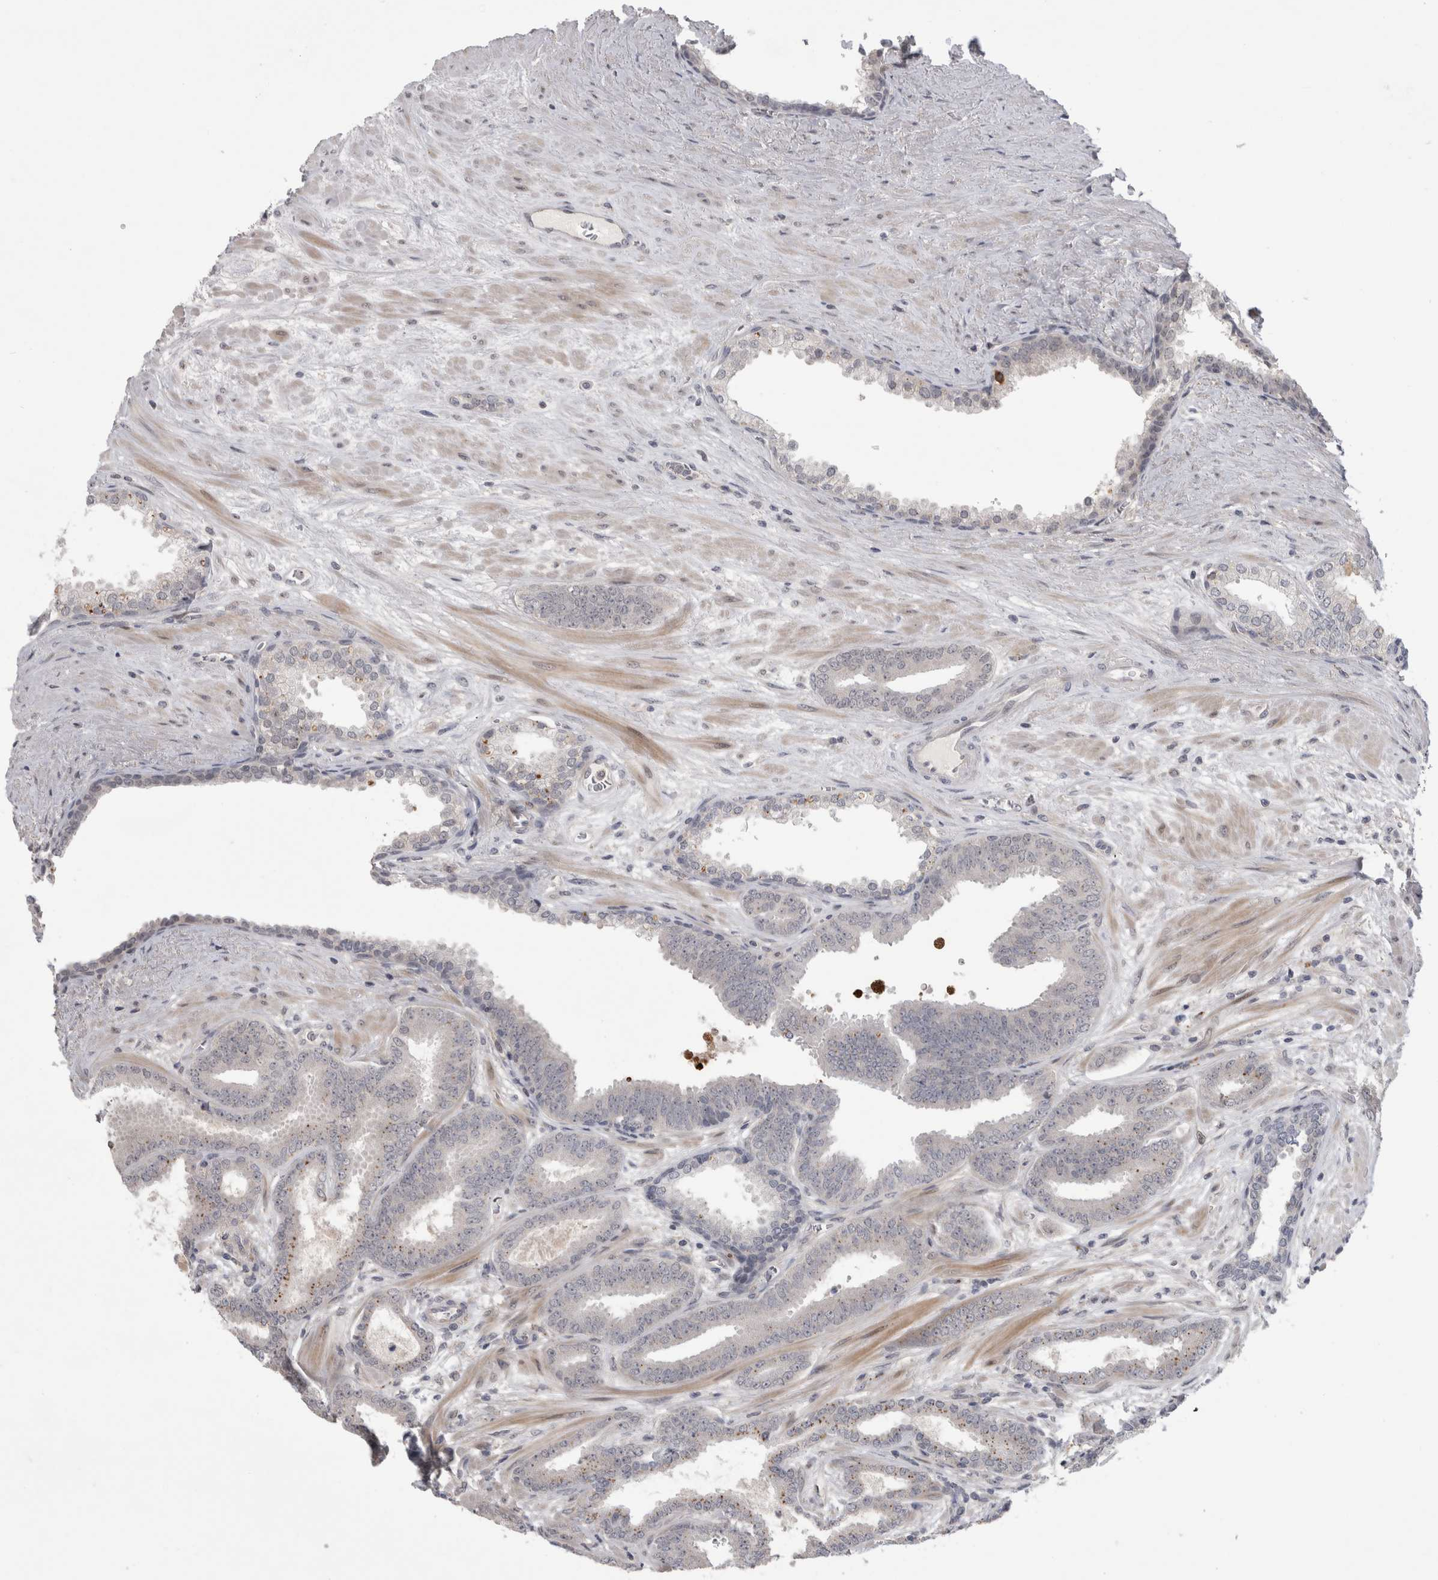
{"staining": {"intensity": "negative", "quantity": "none", "location": "none"}, "tissue": "prostate cancer", "cell_type": "Tumor cells", "image_type": "cancer", "snomed": [{"axis": "morphology", "description": "Adenocarcinoma, Low grade"}, {"axis": "topography", "description": "Prostate"}], "caption": "Low-grade adenocarcinoma (prostate) was stained to show a protein in brown. There is no significant expression in tumor cells.", "gene": "MTBP", "patient": {"sex": "male", "age": 62}}